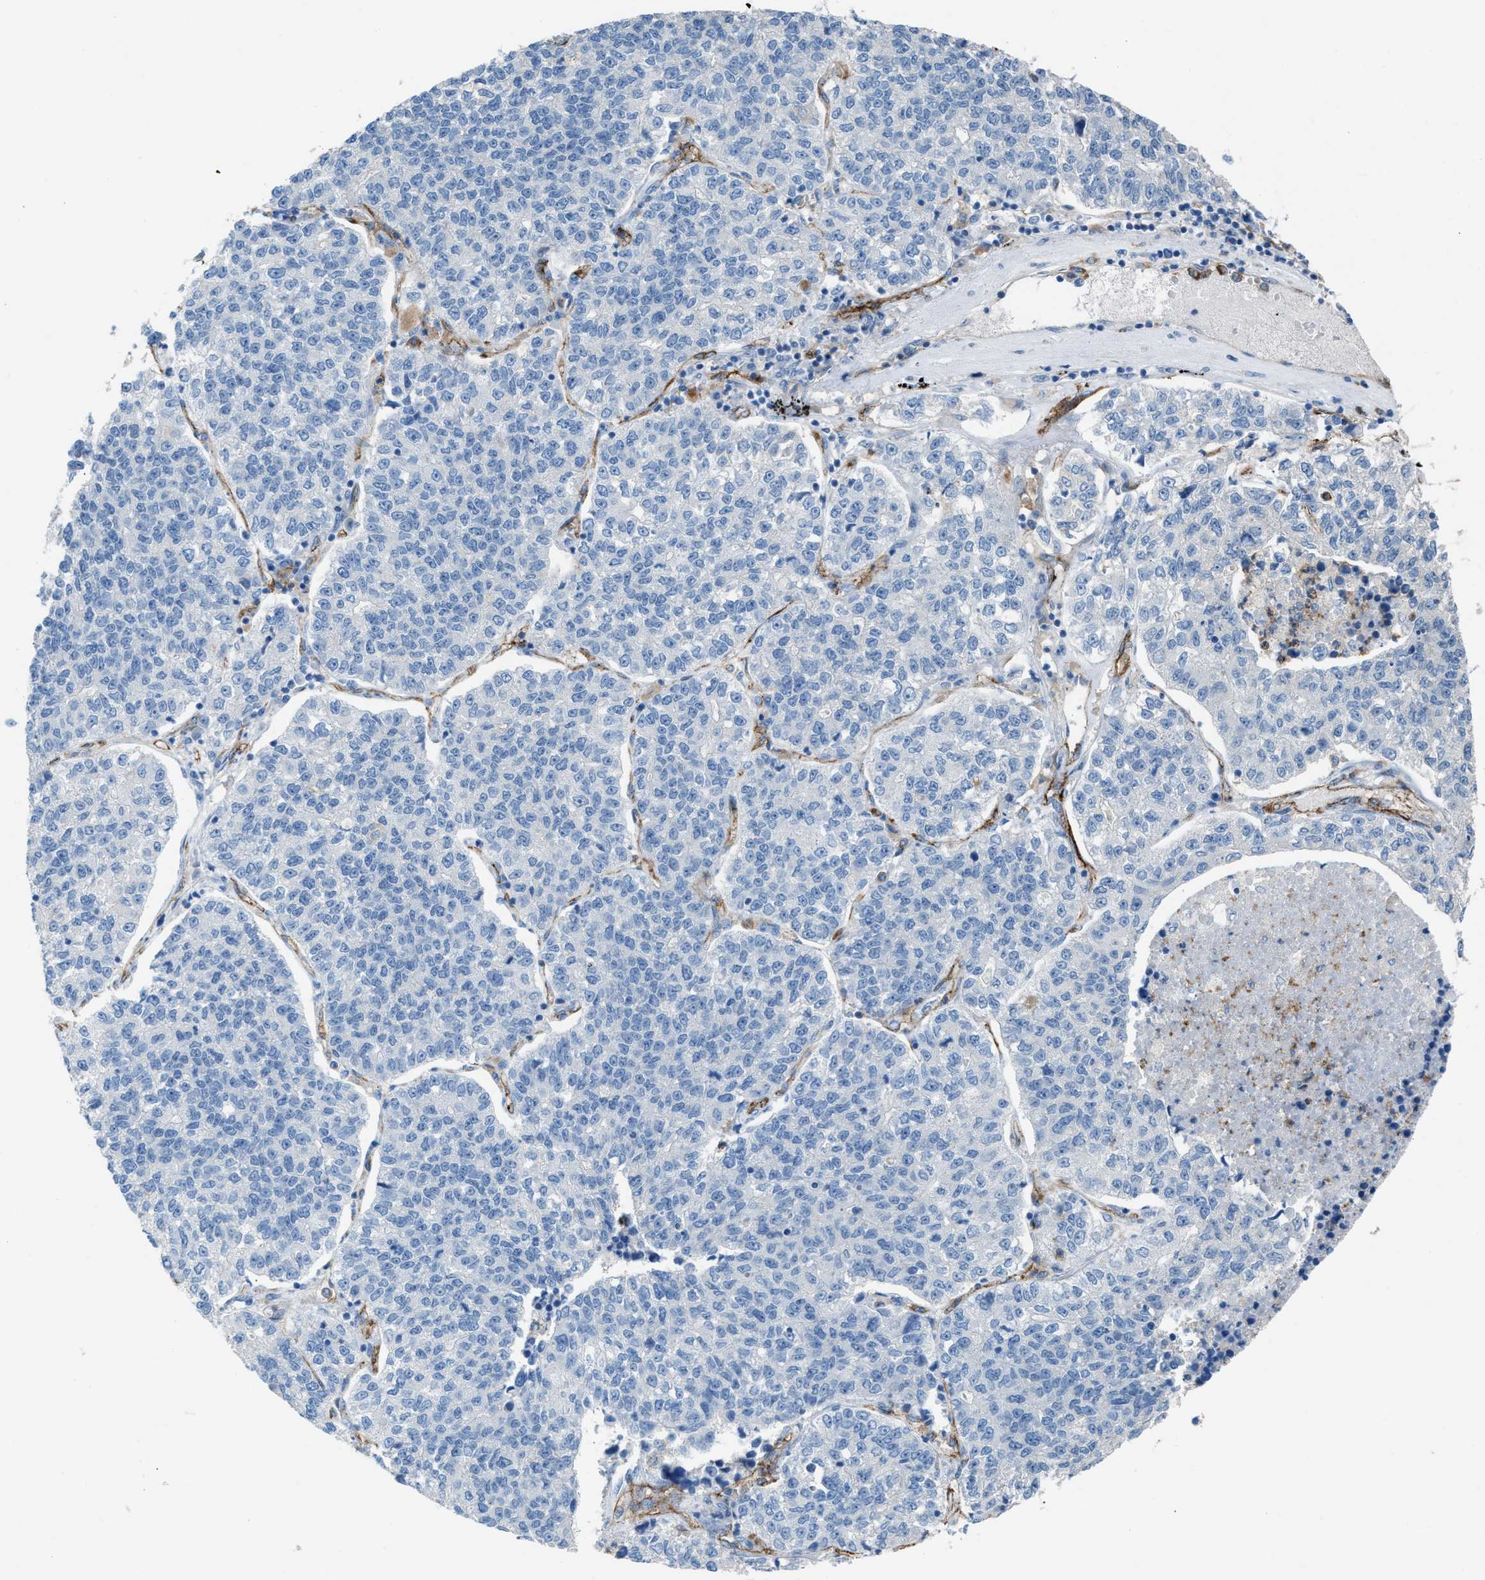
{"staining": {"intensity": "negative", "quantity": "none", "location": "none"}, "tissue": "lung cancer", "cell_type": "Tumor cells", "image_type": "cancer", "snomed": [{"axis": "morphology", "description": "Adenocarcinoma, NOS"}, {"axis": "topography", "description": "Lung"}], "caption": "IHC photomicrograph of human lung adenocarcinoma stained for a protein (brown), which shows no expression in tumor cells.", "gene": "DYSF", "patient": {"sex": "male", "age": 49}}